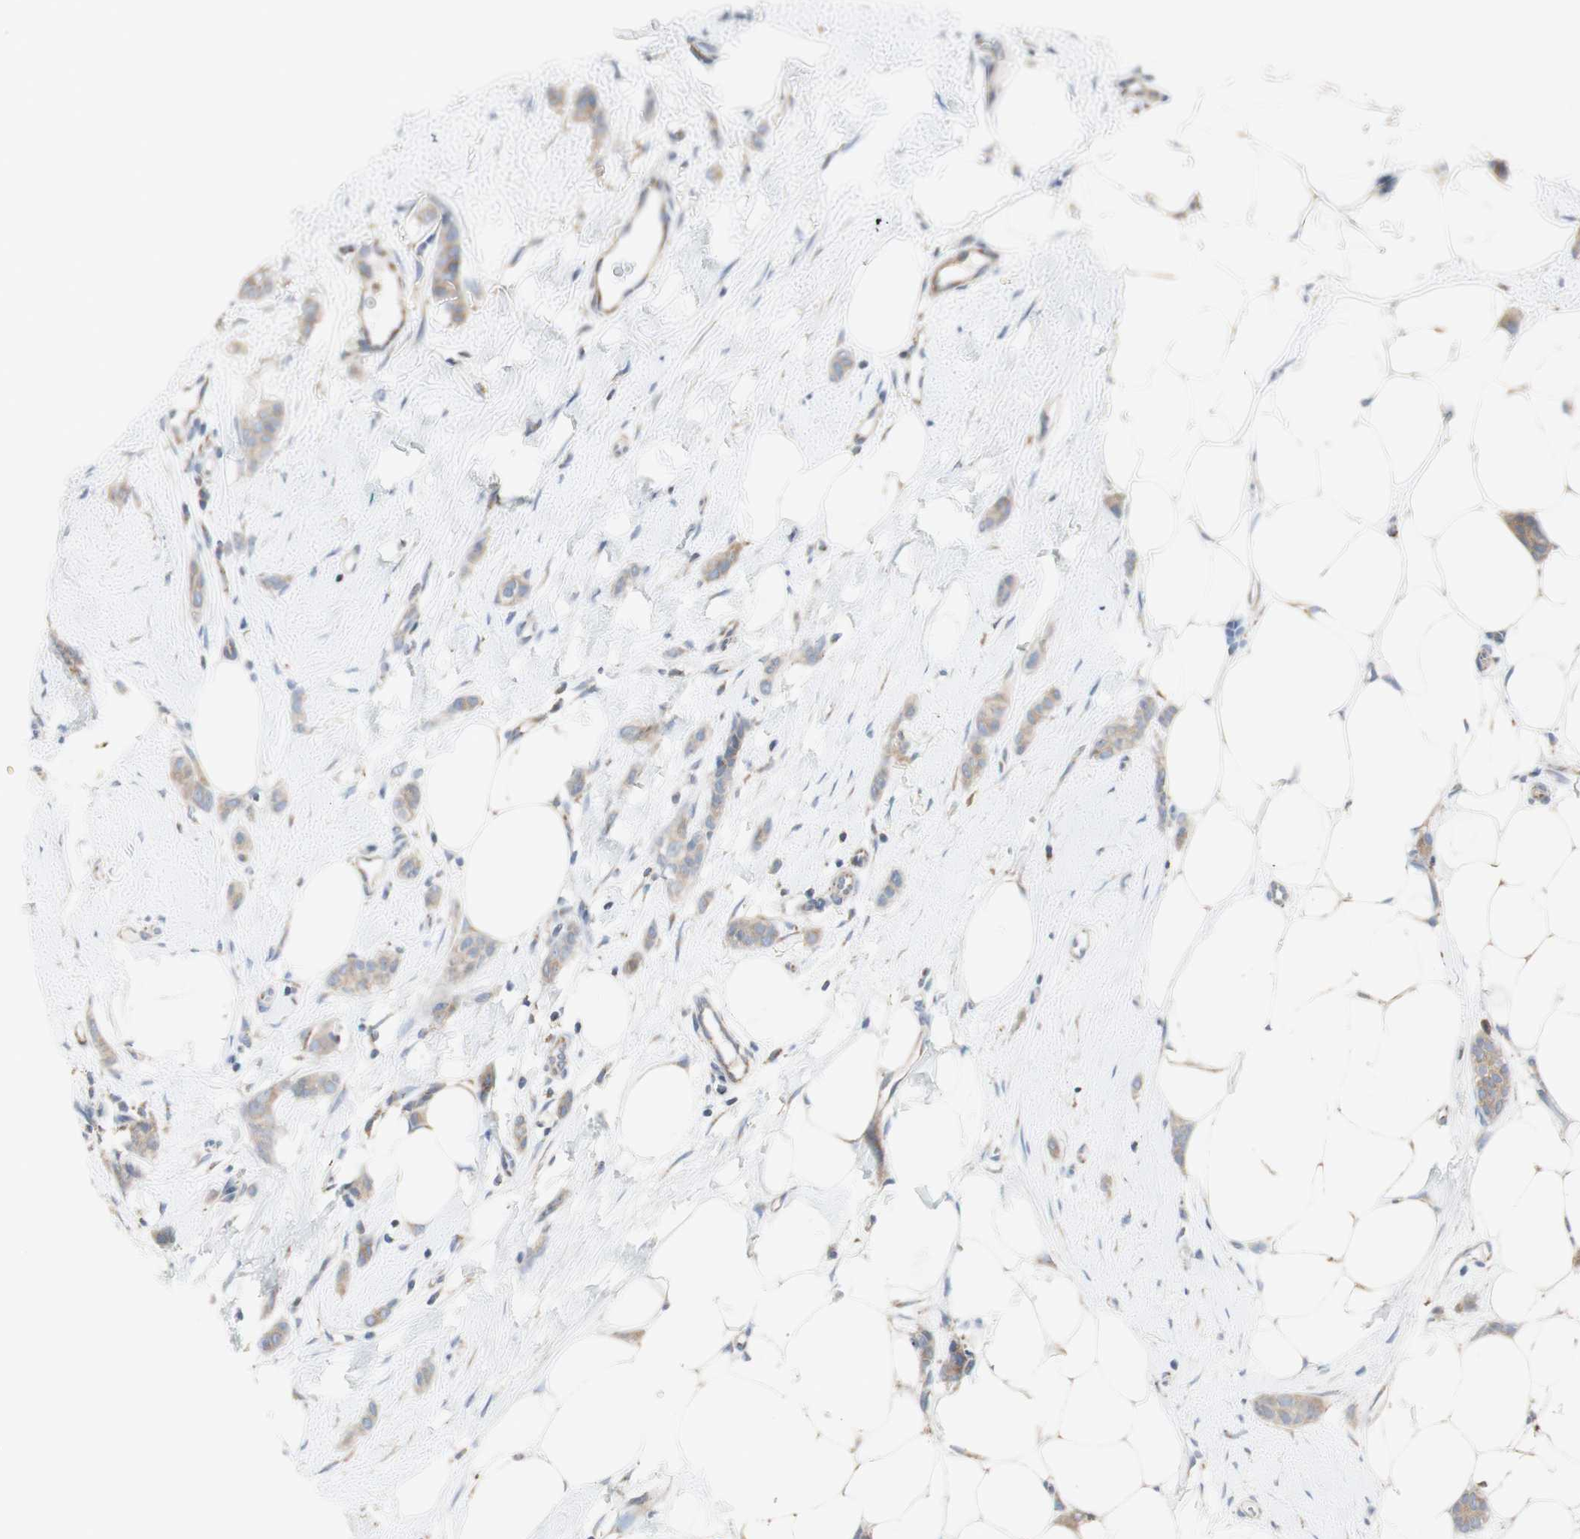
{"staining": {"intensity": "weak", "quantity": "25%-75%", "location": "cytoplasmic/membranous"}, "tissue": "breast cancer", "cell_type": "Tumor cells", "image_type": "cancer", "snomed": [{"axis": "morphology", "description": "Lobular carcinoma"}, {"axis": "topography", "description": "Skin"}, {"axis": "topography", "description": "Breast"}], "caption": "Breast cancer (lobular carcinoma) stained with a protein marker exhibits weak staining in tumor cells.", "gene": "C3orf52", "patient": {"sex": "female", "age": 46}}